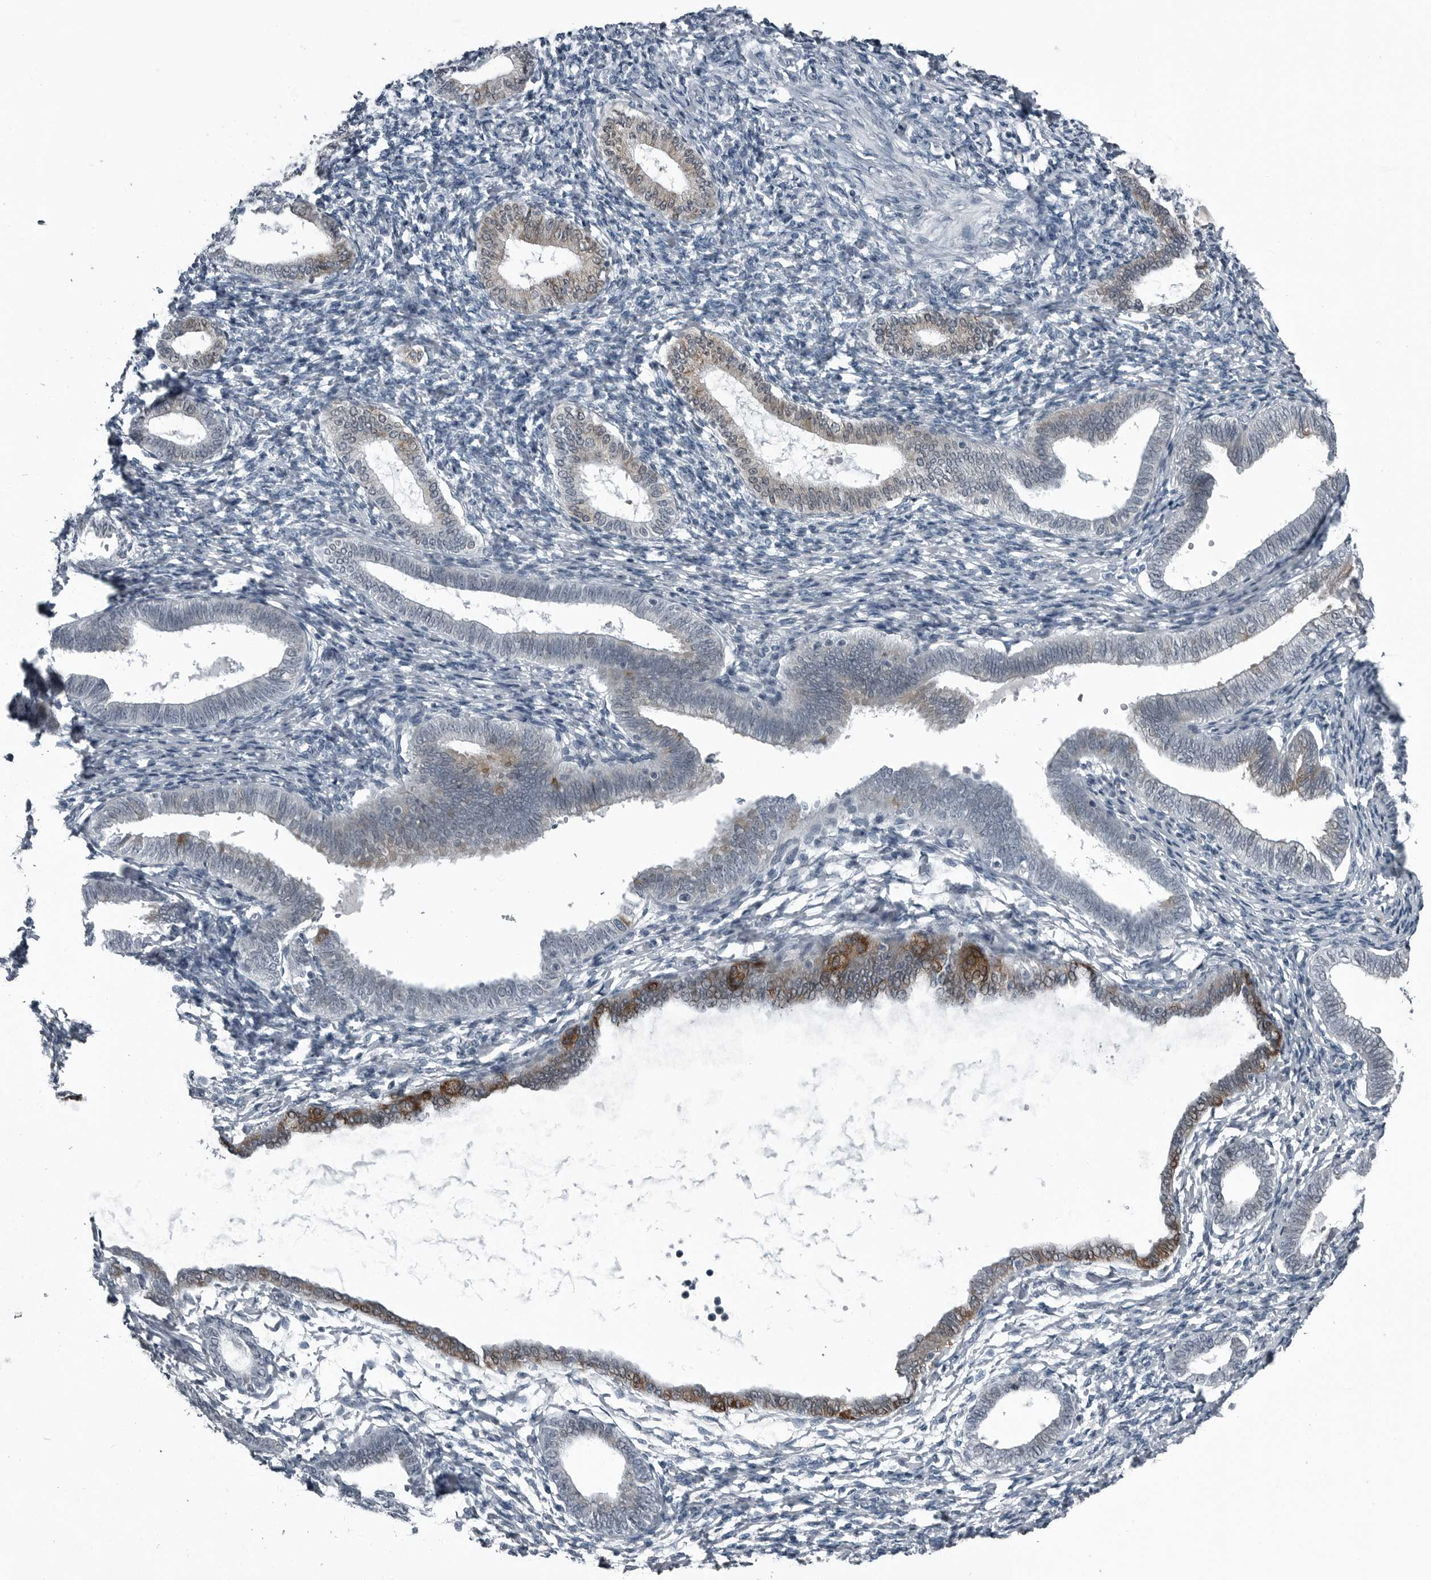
{"staining": {"intensity": "negative", "quantity": "none", "location": "none"}, "tissue": "endometrium", "cell_type": "Cells in endometrial stroma", "image_type": "normal", "snomed": [{"axis": "morphology", "description": "Normal tissue, NOS"}, {"axis": "topography", "description": "Endometrium"}], "caption": "An immunohistochemistry image of unremarkable endometrium is shown. There is no staining in cells in endometrial stroma of endometrium.", "gene": "DNAAF11", "patient": {"sex": "female", "age": 77}}